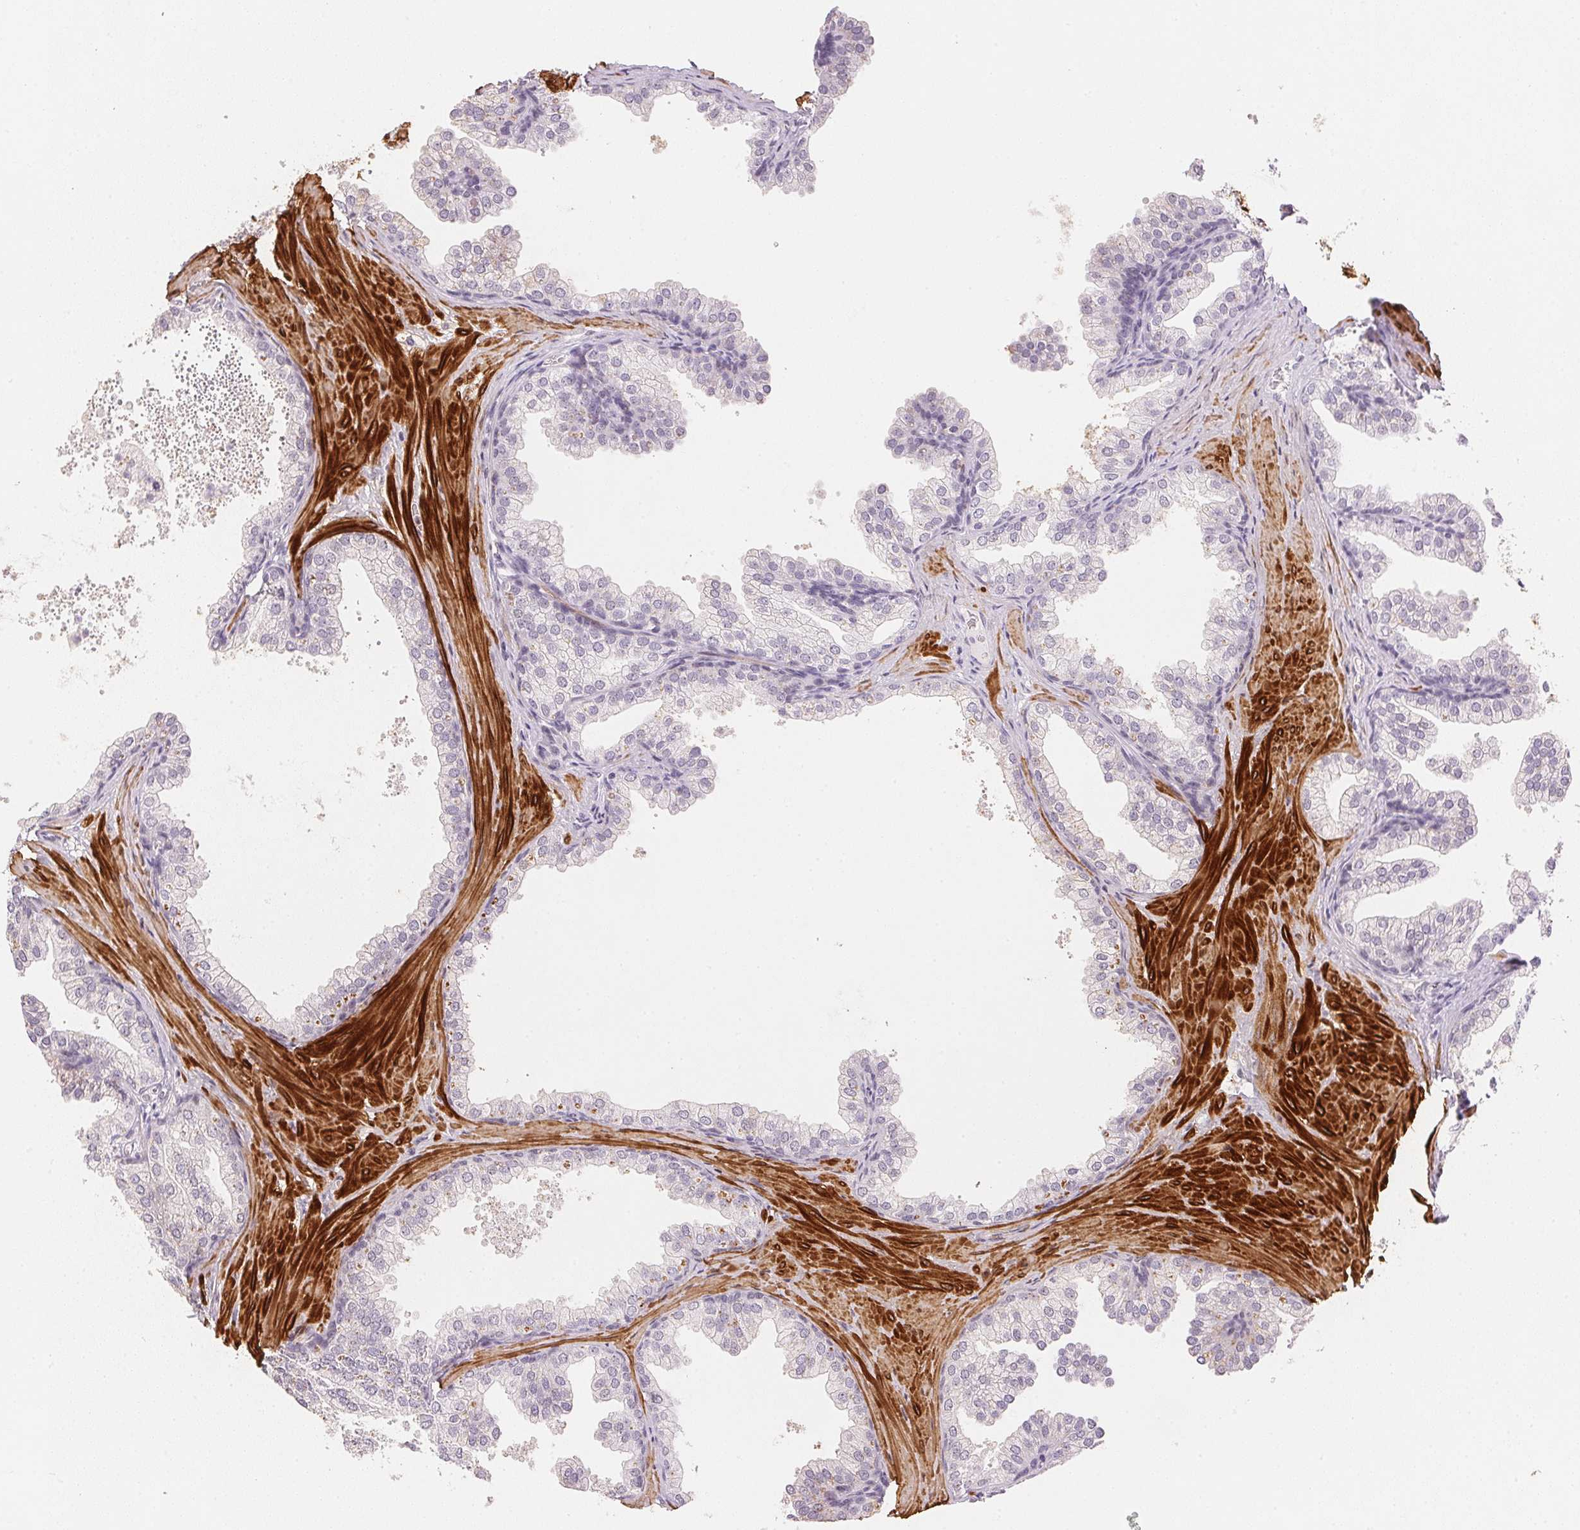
{"staining": {"intensity": "negative", "quantity": "none", "location": "none"}, "tissue": "prostate", "cell_type": "Glandular cells", "image_type": "normal", "snomed": [{"axis": "morphology", "description": "Normal tissue, NOS"}, {"axis": "topography", "description": "Prostate"}], "caption": "Immunohistochemical staining of normal prostate demonstrates no significant staining in glandular cells. Nuclei are stained in blue.", "gene": "SMTN", "patient": {"sex": "male", "age": 37}}